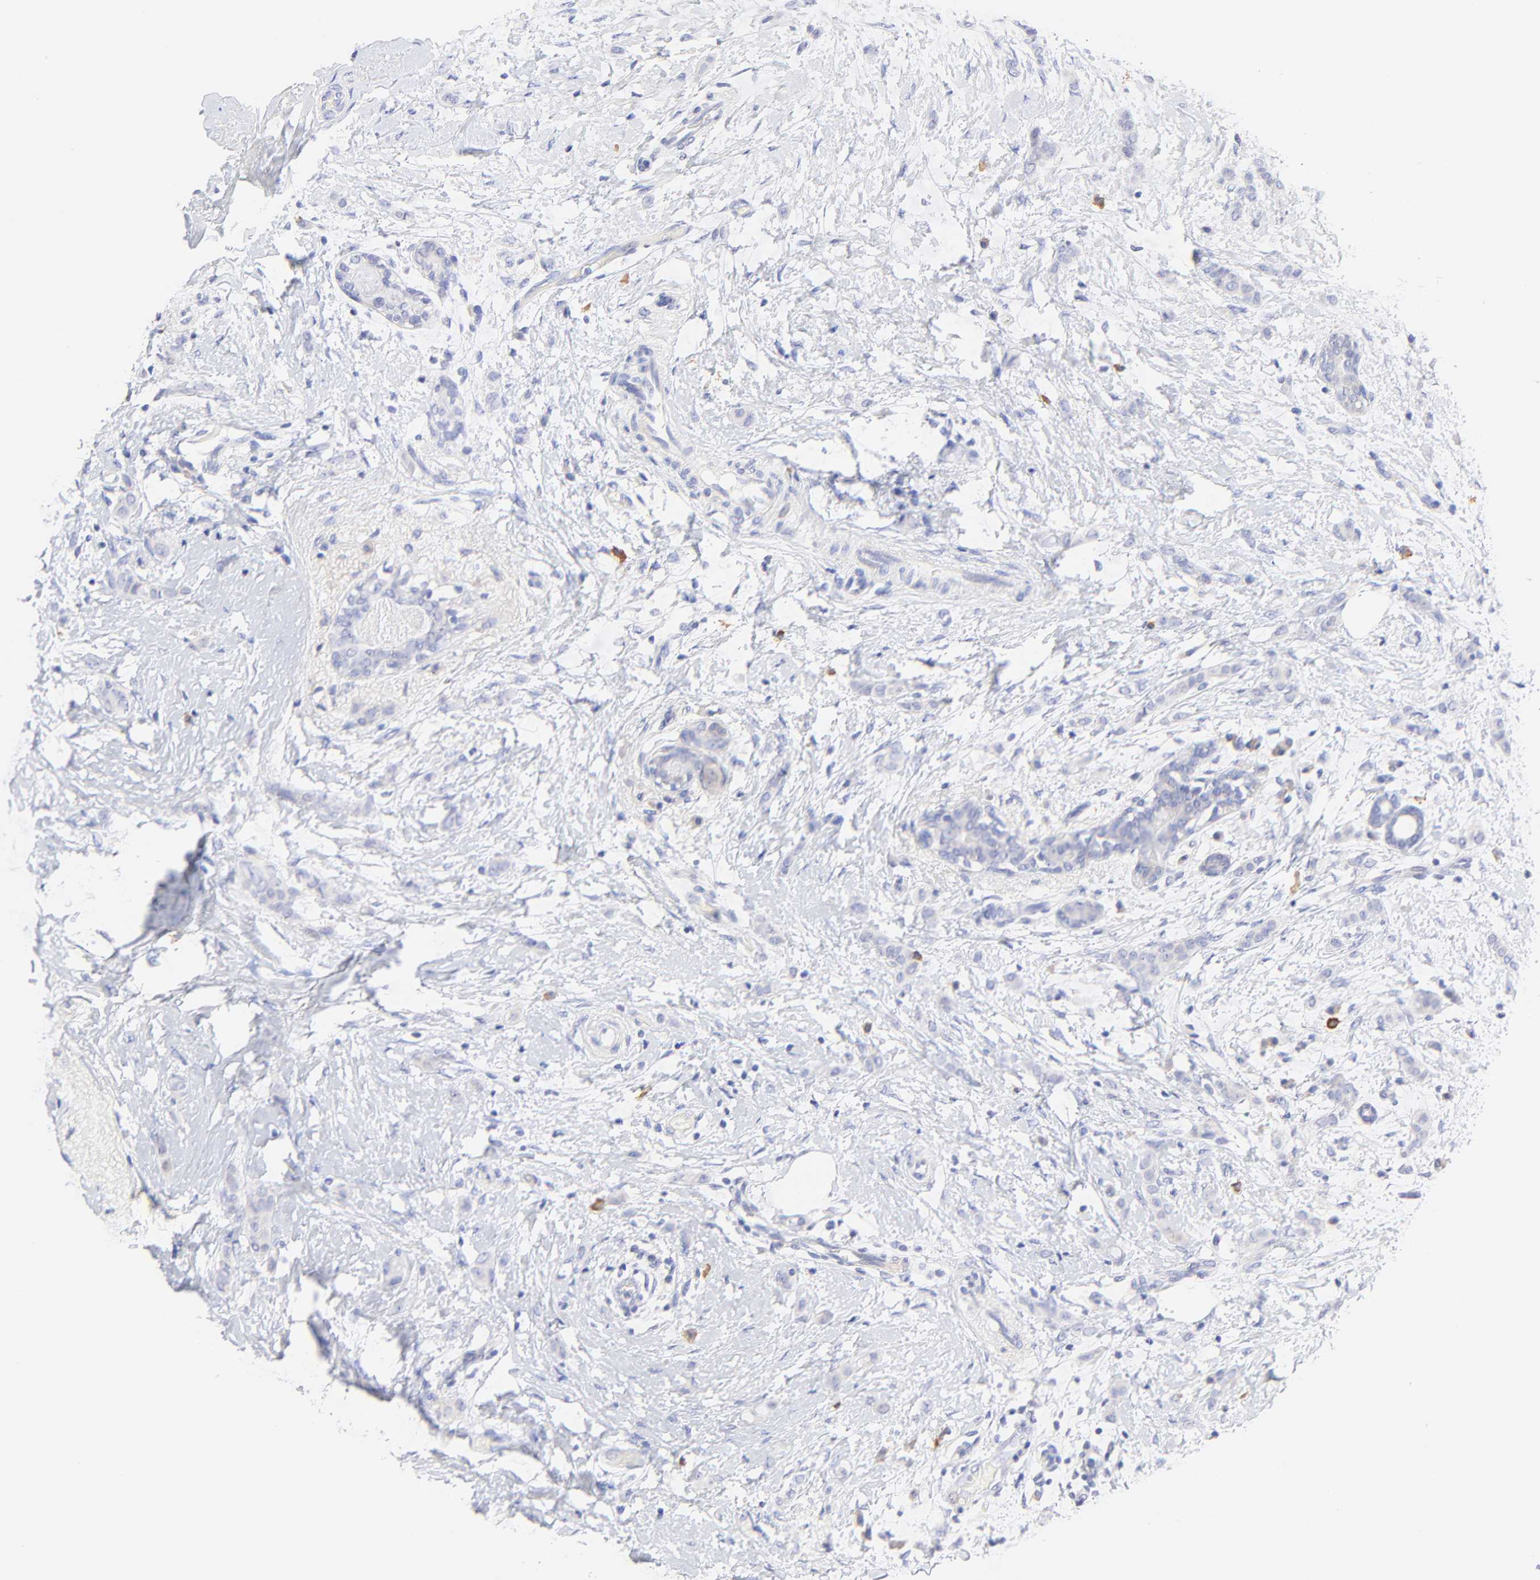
{"staining": {"intensity": "negative", "quantity": "none", "location": "none"}, "tissue": "breast cancer", "cell_type": "Tumor cells", "image_type": "cancer", "snomed": [{"axis": "morphology", "description": "Lobular carcinoma"}, {"axis": "topography", "description": "Breast"}], "caption": "Immunohistochemical staining of human breast cancer (lobular carcinoma) shows no significant staining in tumor cells.", "gene": "EBP", "patient": {"sex": "female", "age": 55}}